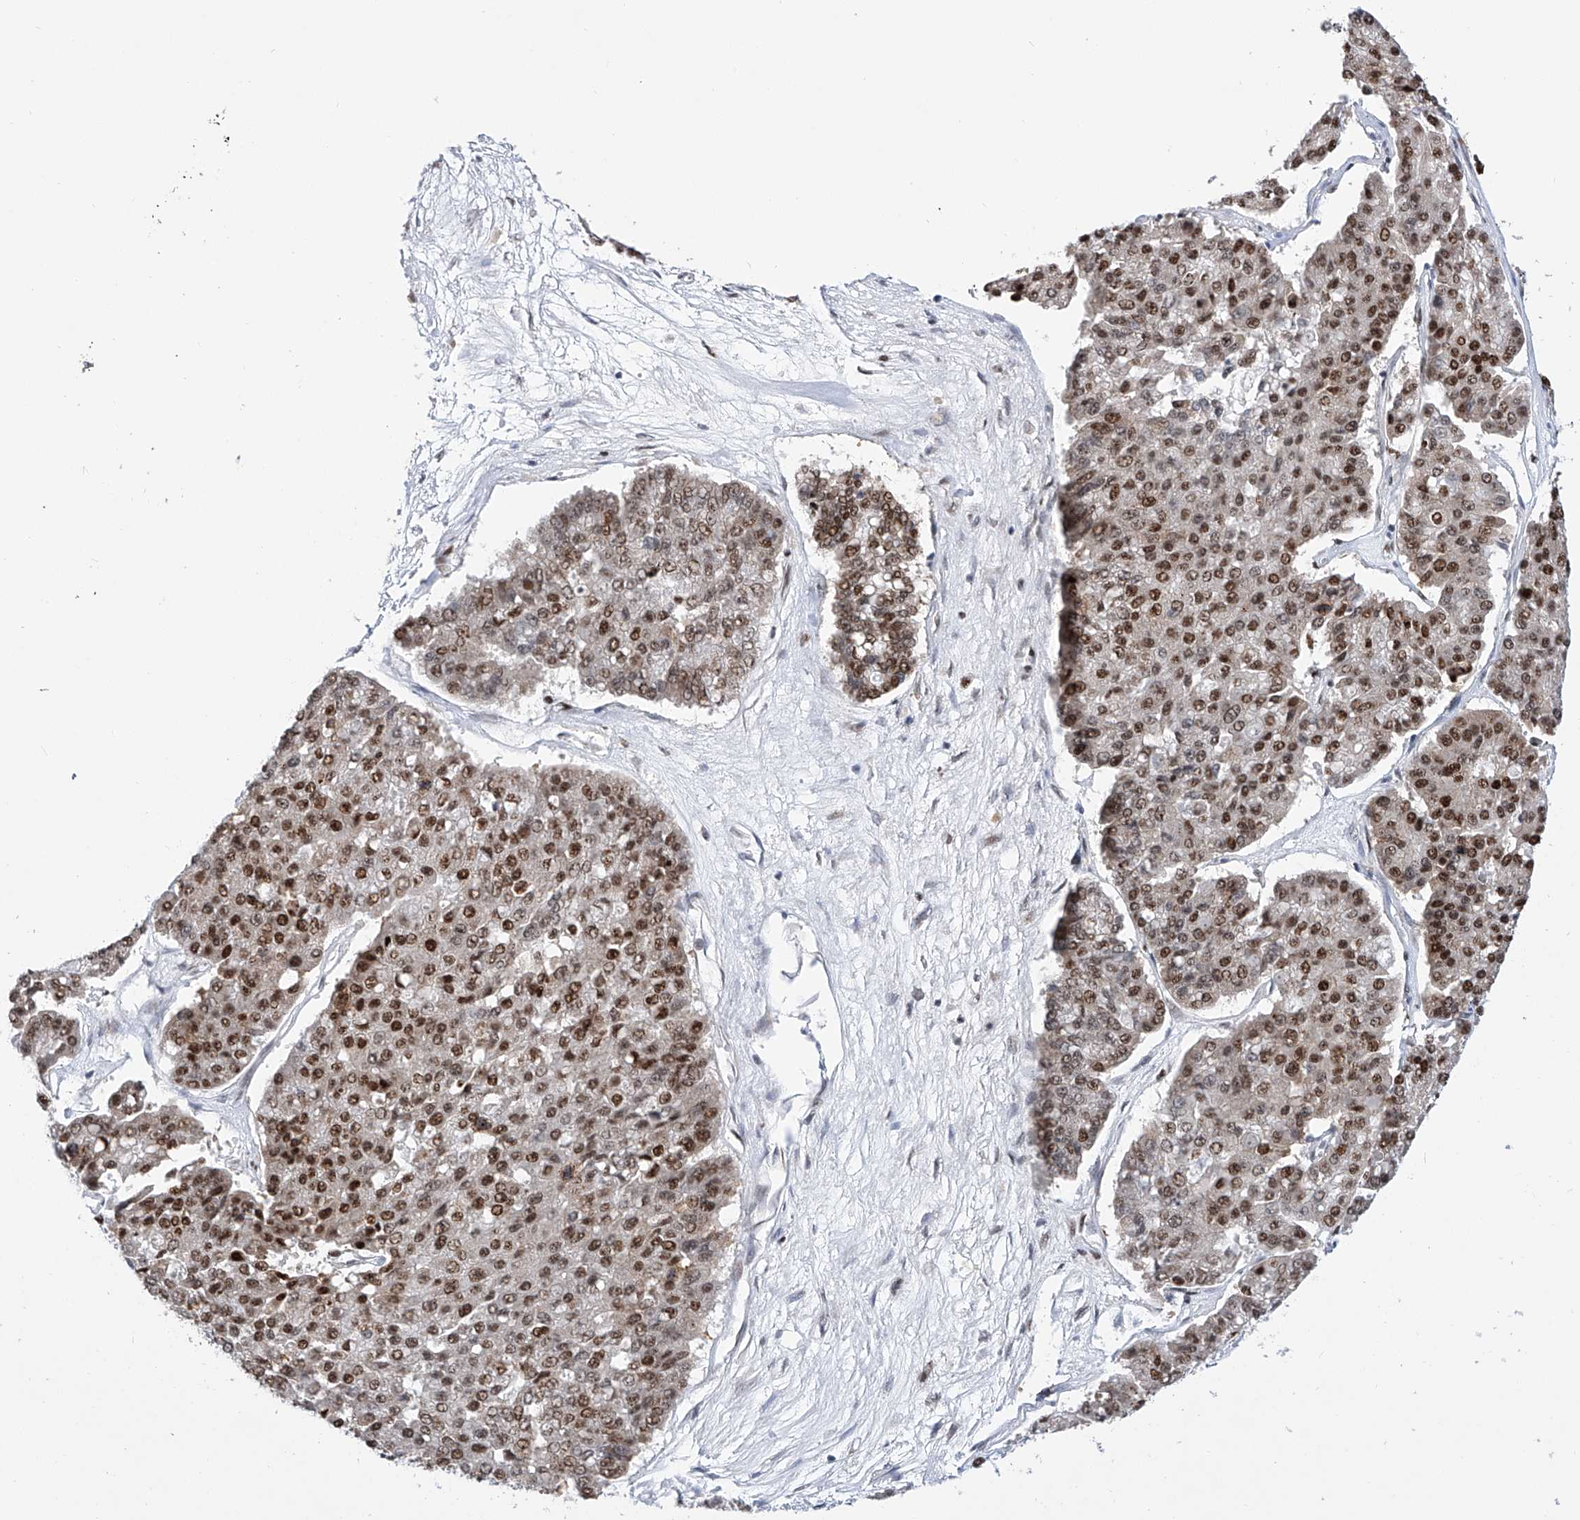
{"staining": {"intensity": "strong", "quantity": ">75%", "location": "nuclear"}, "tissue": "pancreatic cancer", "cell_type": "Tumor cells", "image_type": "cancer", "snomed": [{"axis": "morphology", "description": "Adenocarcinoma, NOS"}, {"axis": "topography", "description": "Pancreas"}], "caption": "An immunohistochemistry image of tumor tissue is shown. Protein staining in brown shows strong nuclear positivity in pancreatic cancer within tumor cells.", "gene": "SRSF6", "patient": {"sex": "male", "age": 50}}